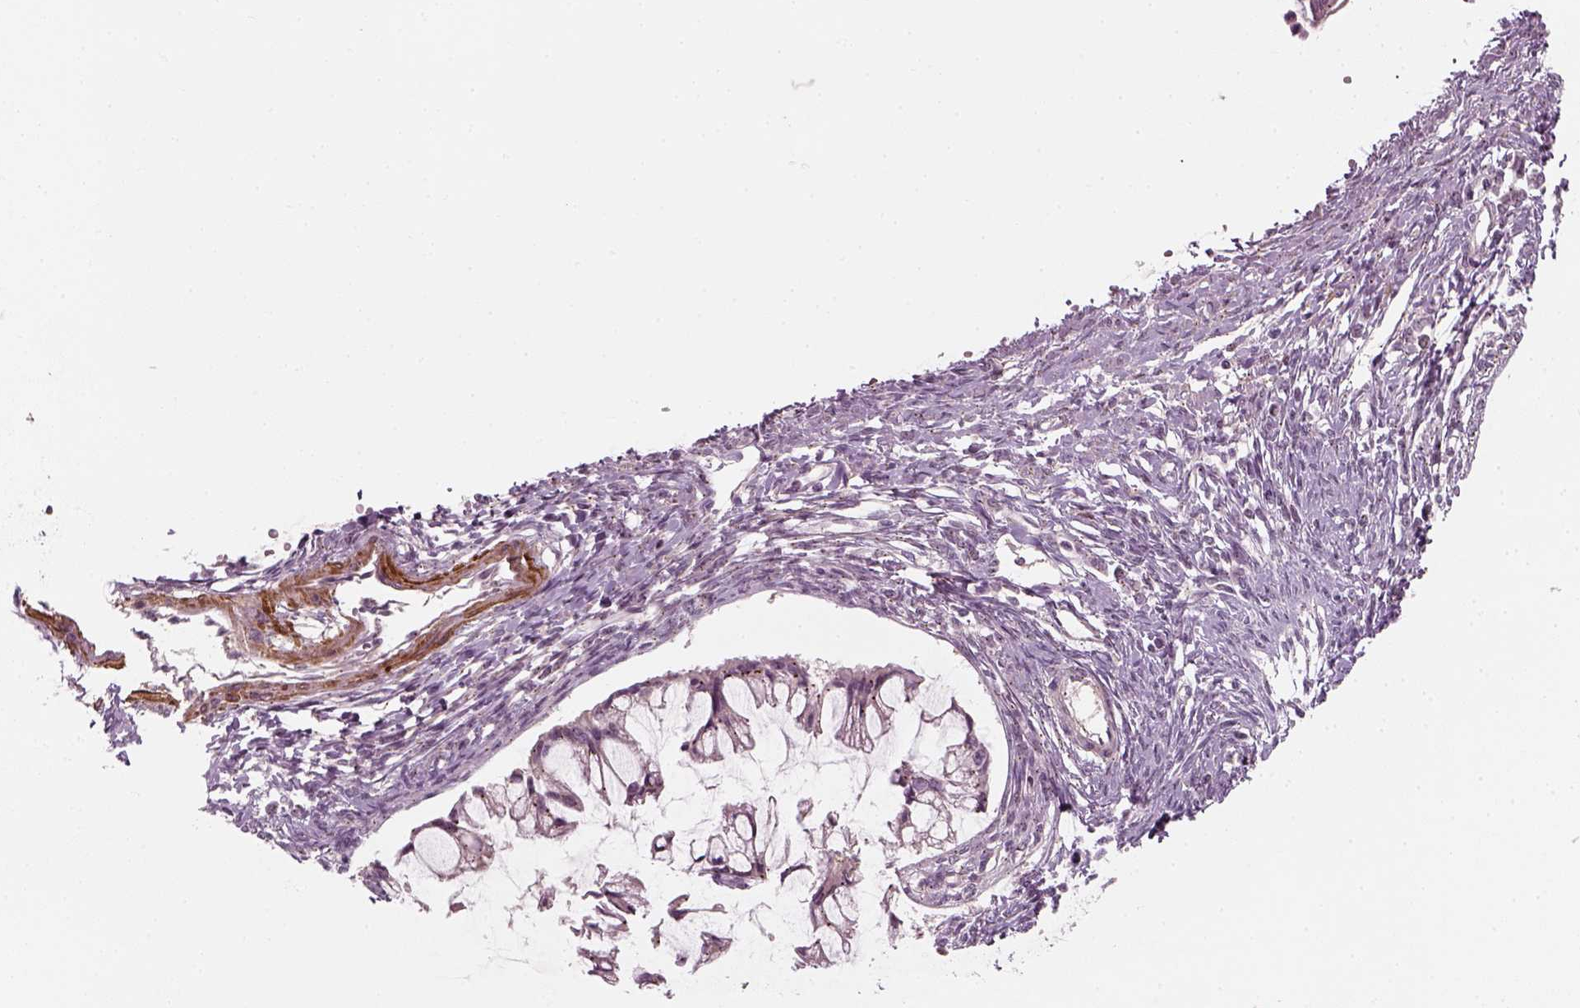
{"staining": {"intensity": "negative", "quantity": "none", "location": "none"}, "tissue": "ovarian cancer", "cell_type": "Tumor cells", "image_type": "cancer", "snomed": [{"axis": "morphology", "description": "Cystadenocarcinoma, mucinous, NOS"}, {"axis": "topography", "description": "Ovary"}], "caption": "This is a photomicrograph of IHC staining of mucinous cystadenocarcinoma (ovarian), which shows no positivity in tumor cells.", "gene": "MLIP", "patient": {"sex": "female", "age": 73}}